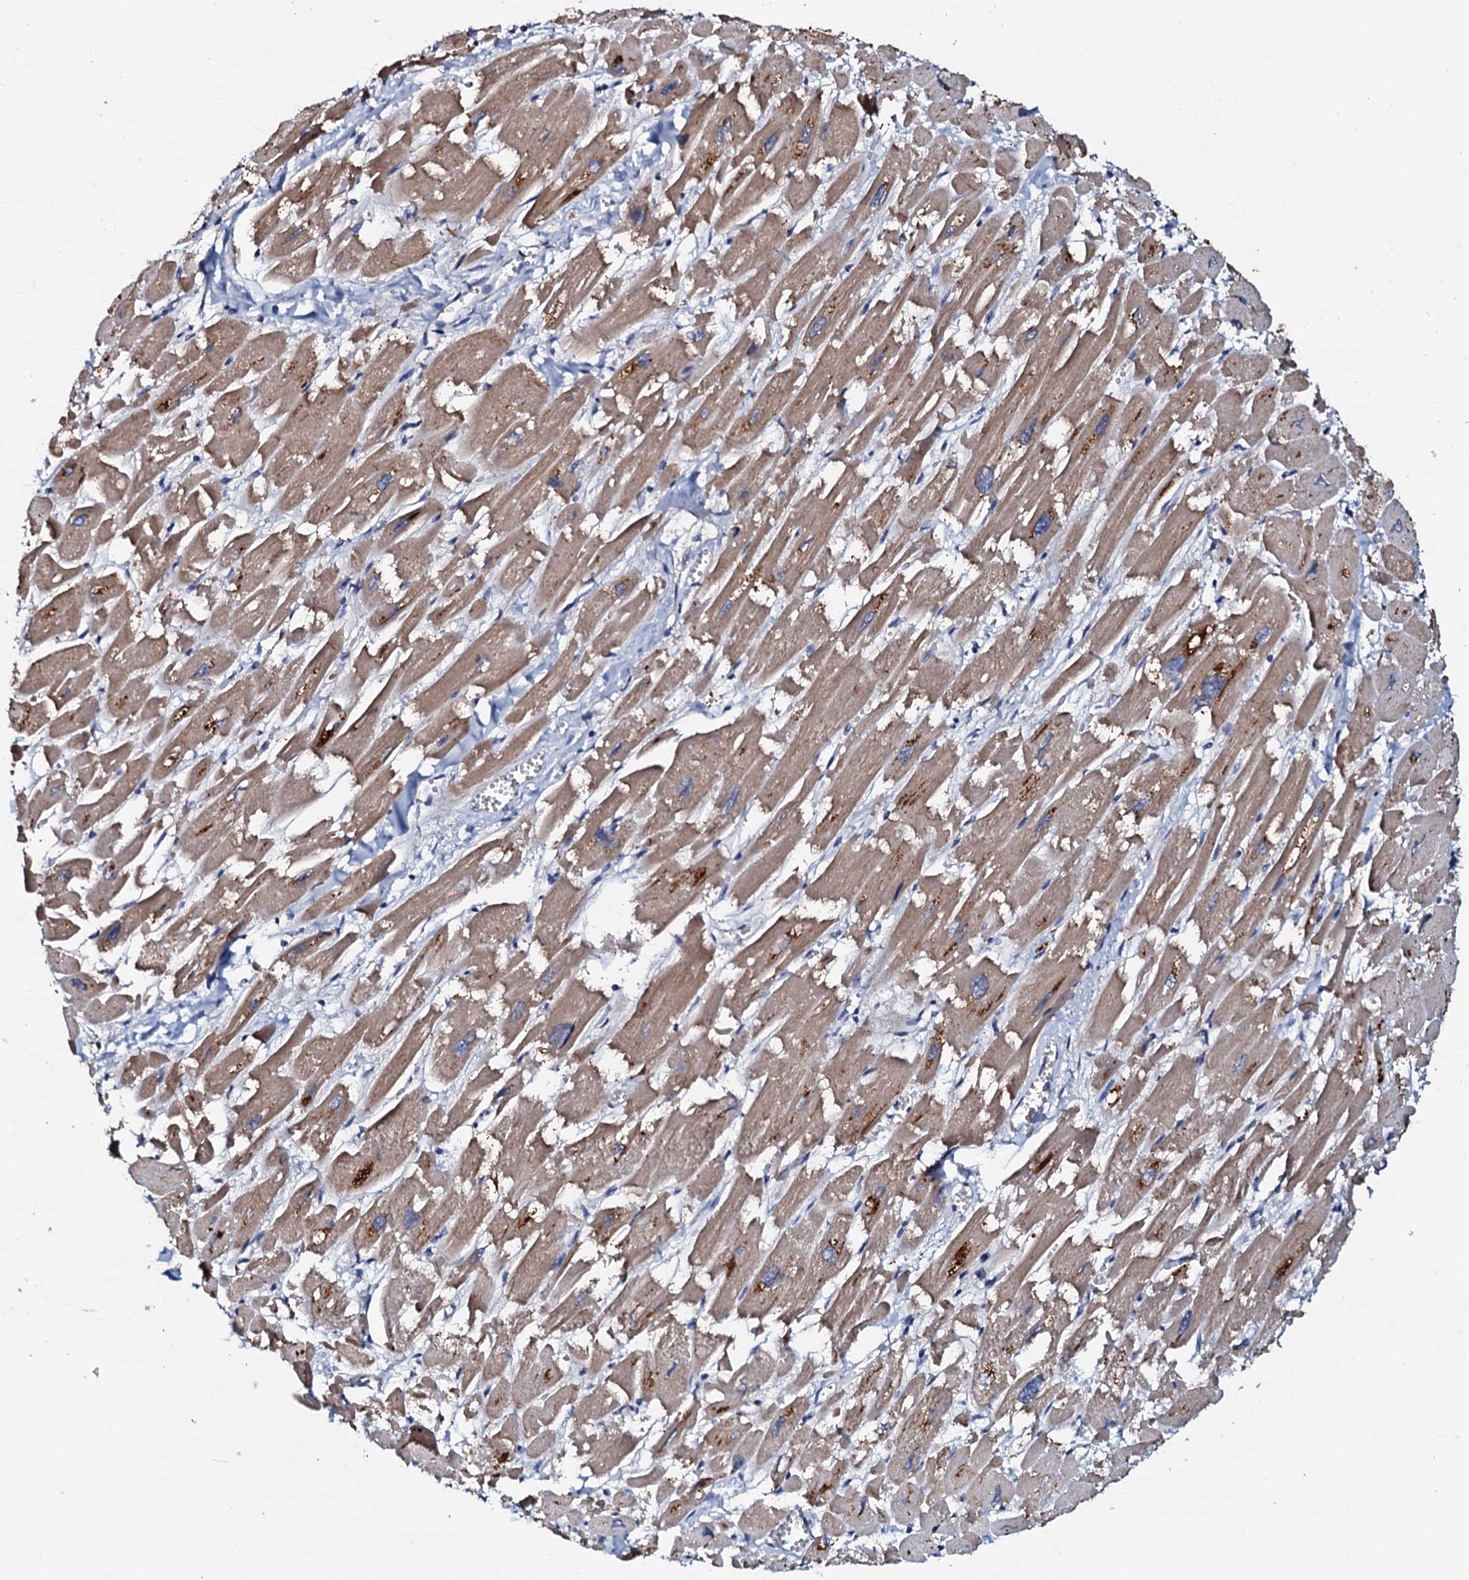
{"staining": {"intensity": "moderate", "quantity": ">75%", "location": "cytoplasmic/membranous"}, "tissue": "heart muscle", "cell_type": "Cardiomyocytes", "image_type": "normal", "snomed": [{"axis": "morphology", "description": "Normal tissue, NOS"}, {"axis": "topography", "description": "Heart"}], "caption": "Protein staining of unremarkable heart muscle displays moderate cytoplasmic/membranous staining in approximately >75% of cardiomyocytes.", "gene": "CPNE2", "patient": {"sex": "male", "age": 54}}